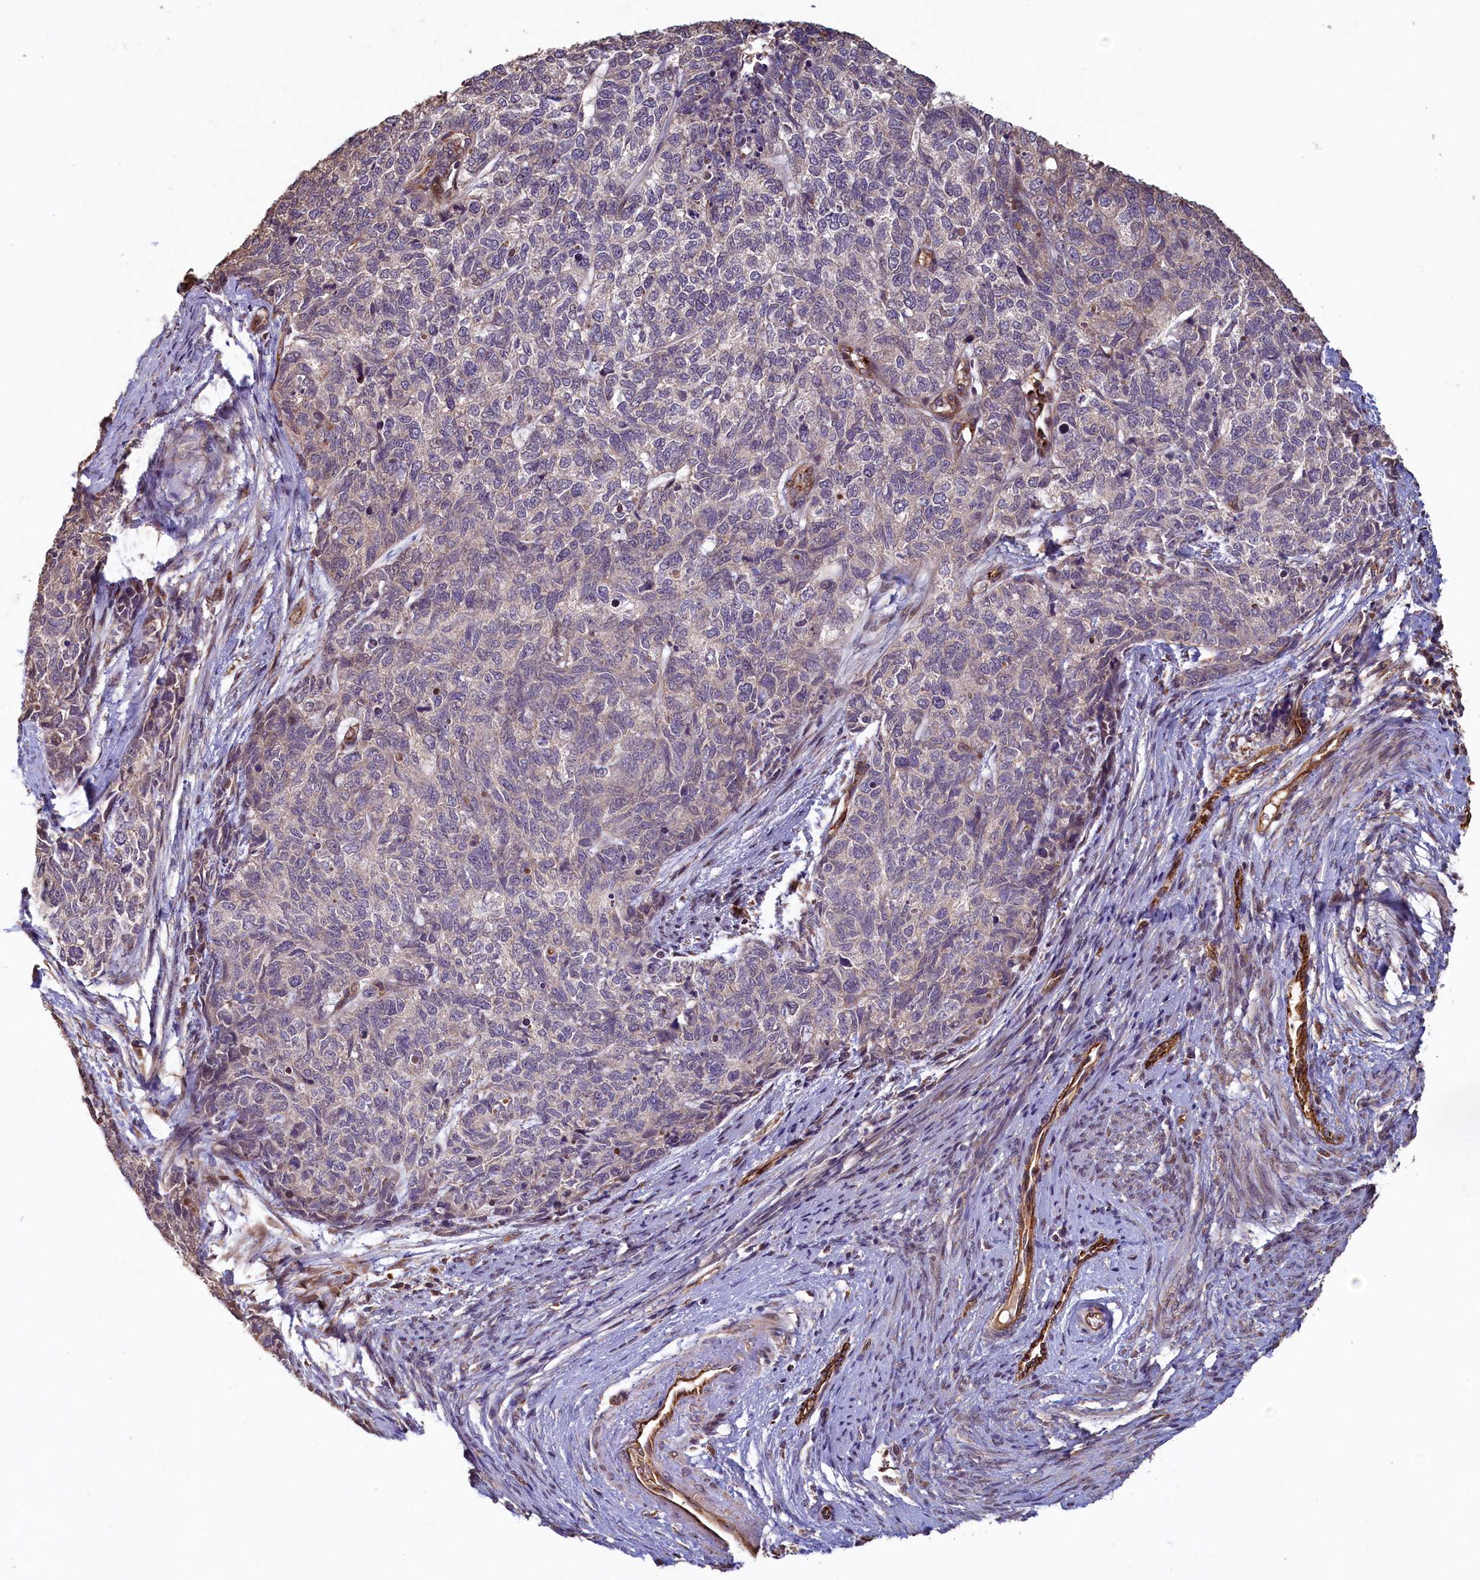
{"staining": {"intensity": "negative", "quantity": "none", "location": "none"}, "tissue": "cervical cancer", "cell_type": "Tumor cells", "image_type": "cancer", "snomed": [{"axis": "morphology", "description": "Squamous cell carcinoma, NOS"}, {"axis": "topography", "description": "Cervix"}], "caption": "Tumor cells are negative for brown protein staining in cervical cancer. The staining was performed using DAB (3,3'-diaminobenzidine) to visualize the protein expression in brown, while the nuclei were stained in blue with hematoxylin (Magnification: 20x).", "gene": "ACSBG1", "patient": {"sex": "female", "age": 63}}